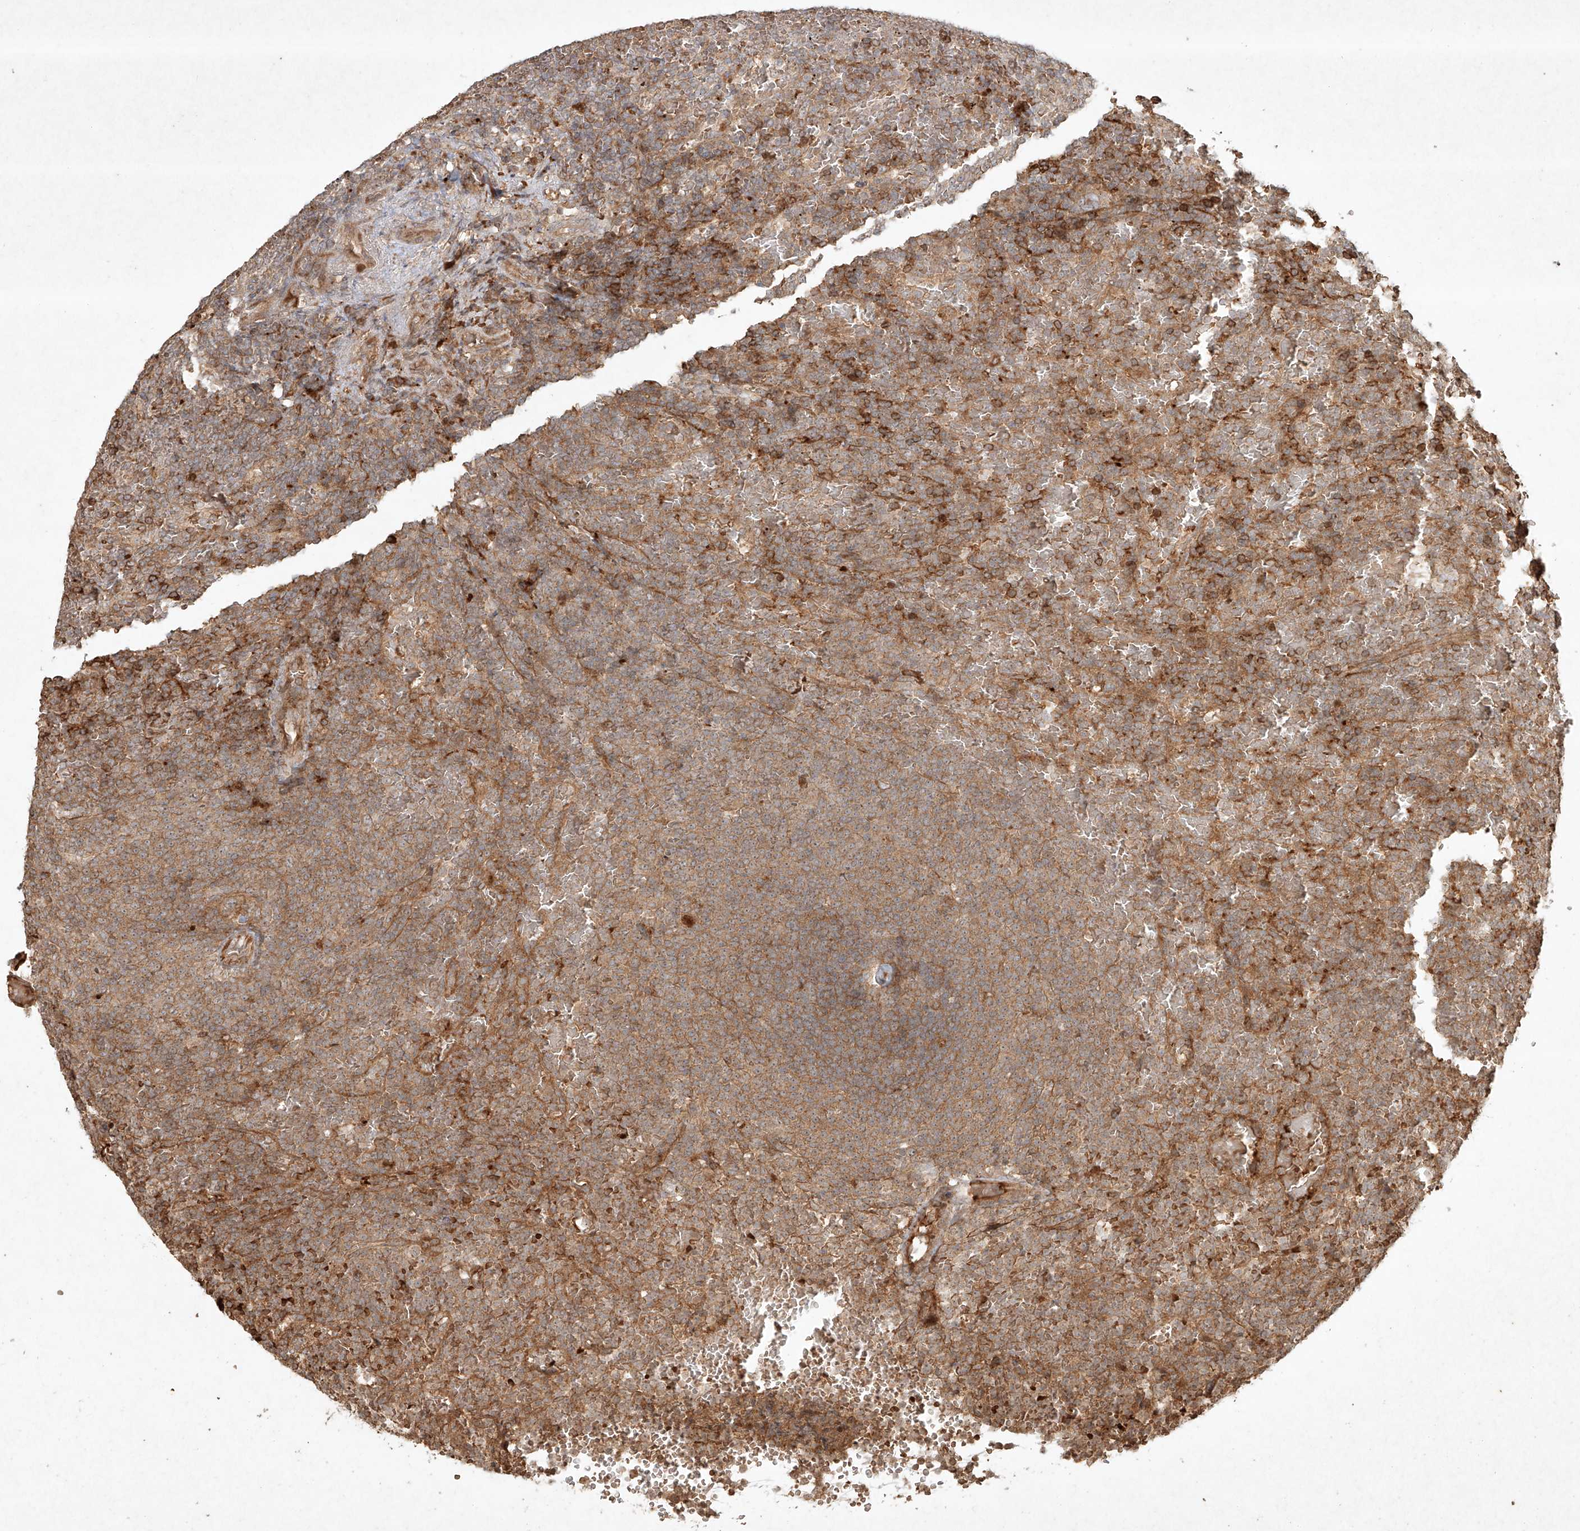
{"staining": {"intensity": "weak", "quantity": "25%-75%", "location": "cytoplasmic/membranous,nuclear"}, "tissue": "lymphoma", "cell_type": "Tumor cells", "image_type": "cancer", "snomed": [{"axis": "morphology", "description": "Malignant lymphoma, non-Hodgkin's type, Low grade"}, {"axis": "topography", "description": "Spleen"}], "caption": "Lymphoma stained with DAB (3,3'-diaminobenzidine) immunohistochemistry exhibits low levels of weak cytoplasmic/membranous and nuclear staining in about 25%-75% of tumor cells.", "gene": "CYYR1", "patient": {"sex": "female", "age": 77}}